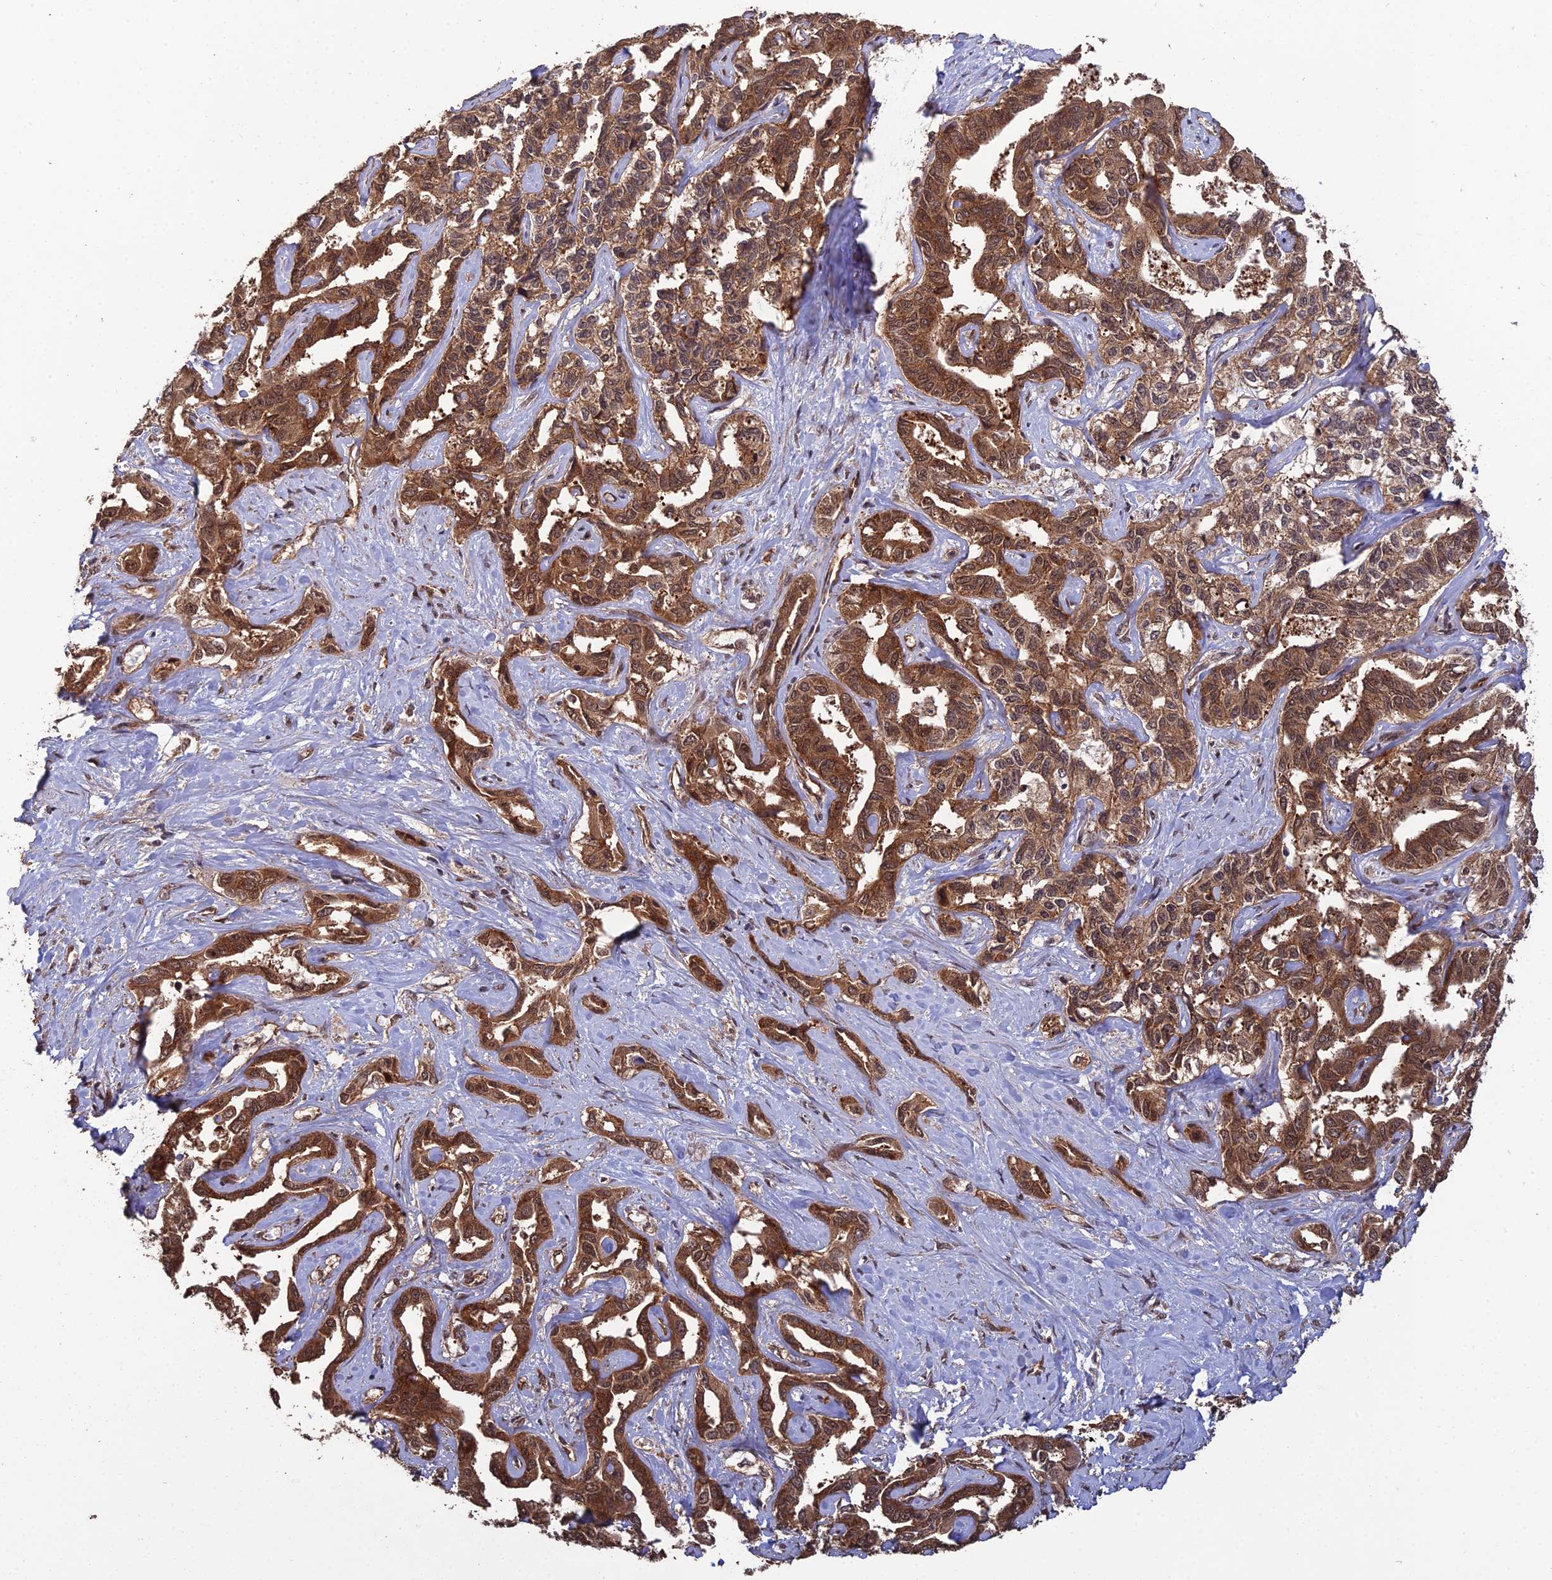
{"staining": {"intensity": "strong", "quantity": ">75%", "location": "cytoplasmic/membranous,nuclear"}, "tissue": "liver cancer", "cell_type": "Tumor cells", "image_type": "cancer", "snomed": [{"axis": "morphology", "description": "Cholangiocarcinoma"}, {"axis": "topography", "description": "Liver"}], "caption": "DAB immunohistochemical staining of human liver cancer (cholangiocarcinoma) reveals strong cytoplasmic/membranous and nuclear protein positivity in about >75% of tumor cells.", "gene": "RALGAPA2", "patient": {"sex": "male", "age": 59}}